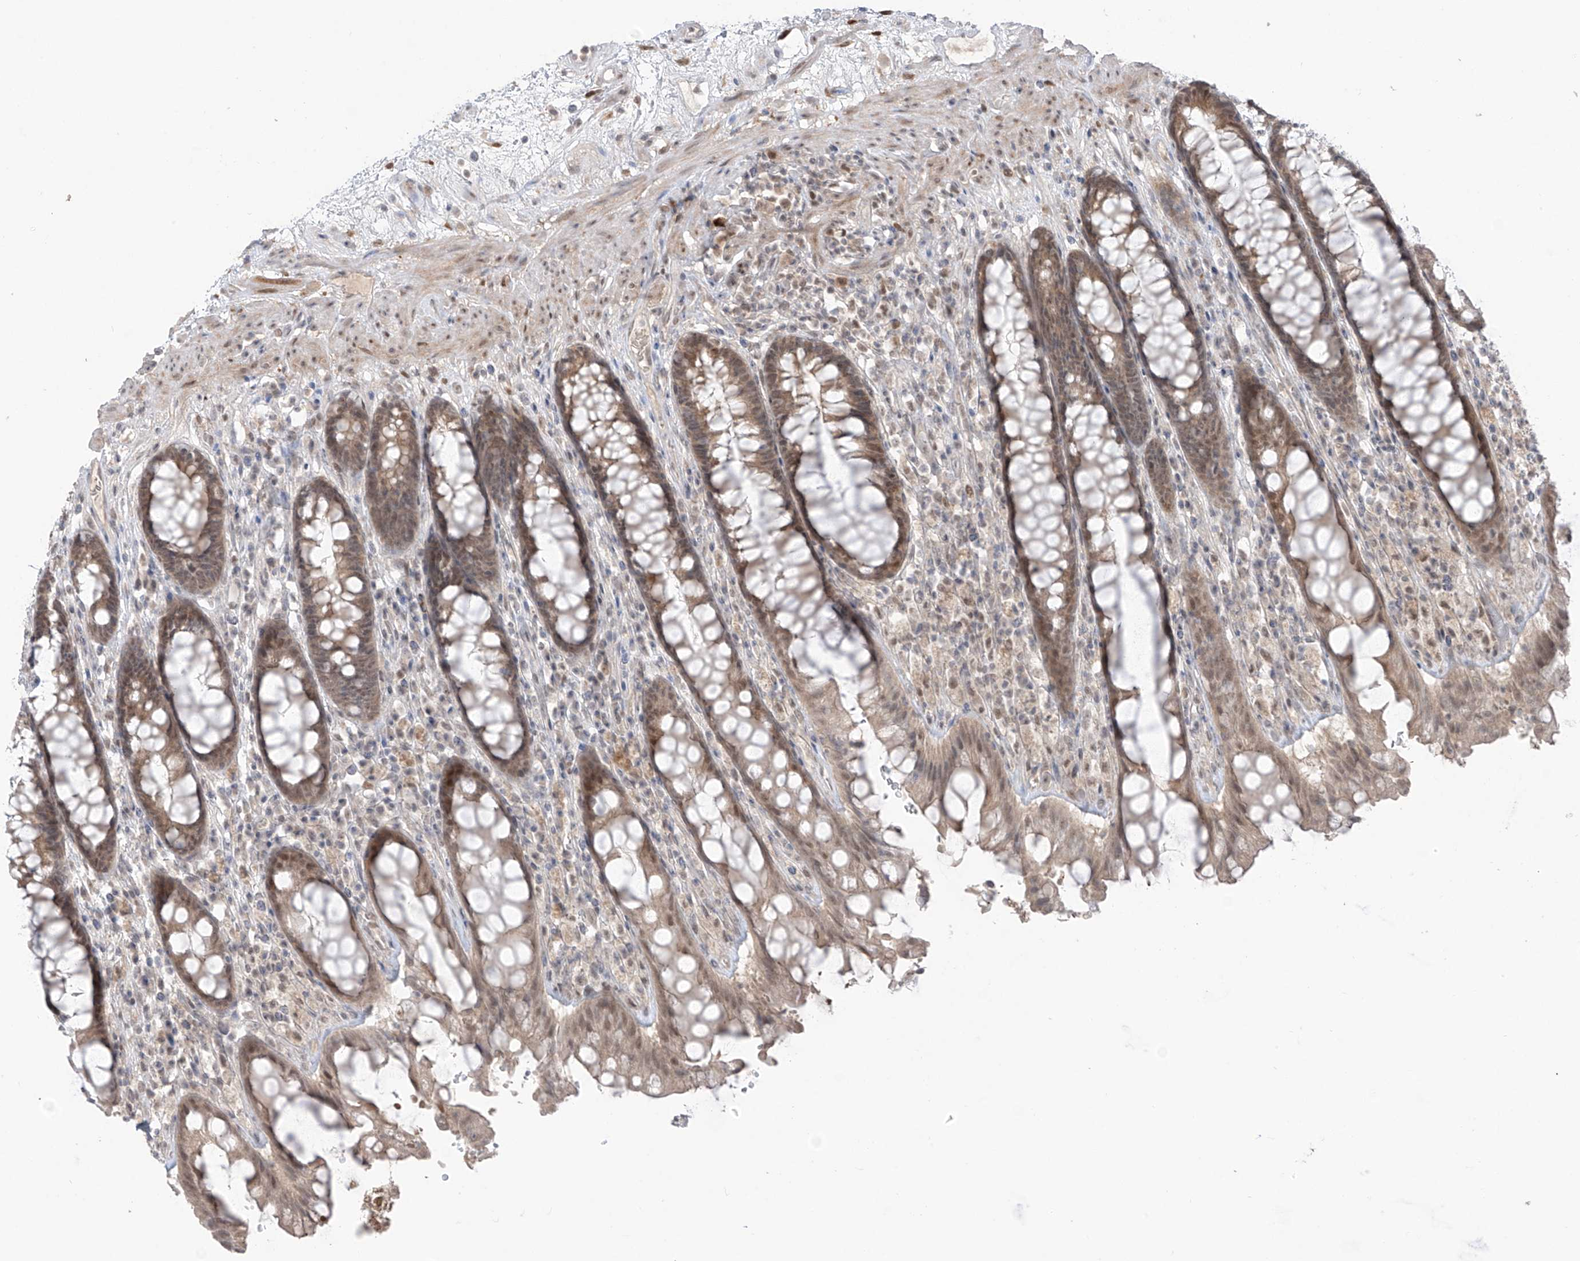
{"staining": {"intensity": "weak", "quantity": ">75%", "location": "cytoplasmic/membranous,nuclear"}, "tissue": "rectum", "cell_type": "Glandular cells", "image_type": "normal", "snomed": [{"axis": "morphology", "description": "Normal tissue, NOS"}, {"axis": "topography", "description": "Rectum"}], "caption": "An image of rectum stained for a protein demonstrates weak cytoplasmic/membranous,nuclear brown staining in glandular cells. (Stains: DAB in brown, nuclei in blue, Microscopy: brightfield microscopy at high magnification).", "gene": "OGT", "patient": {"sex": "male", "age": 64}}